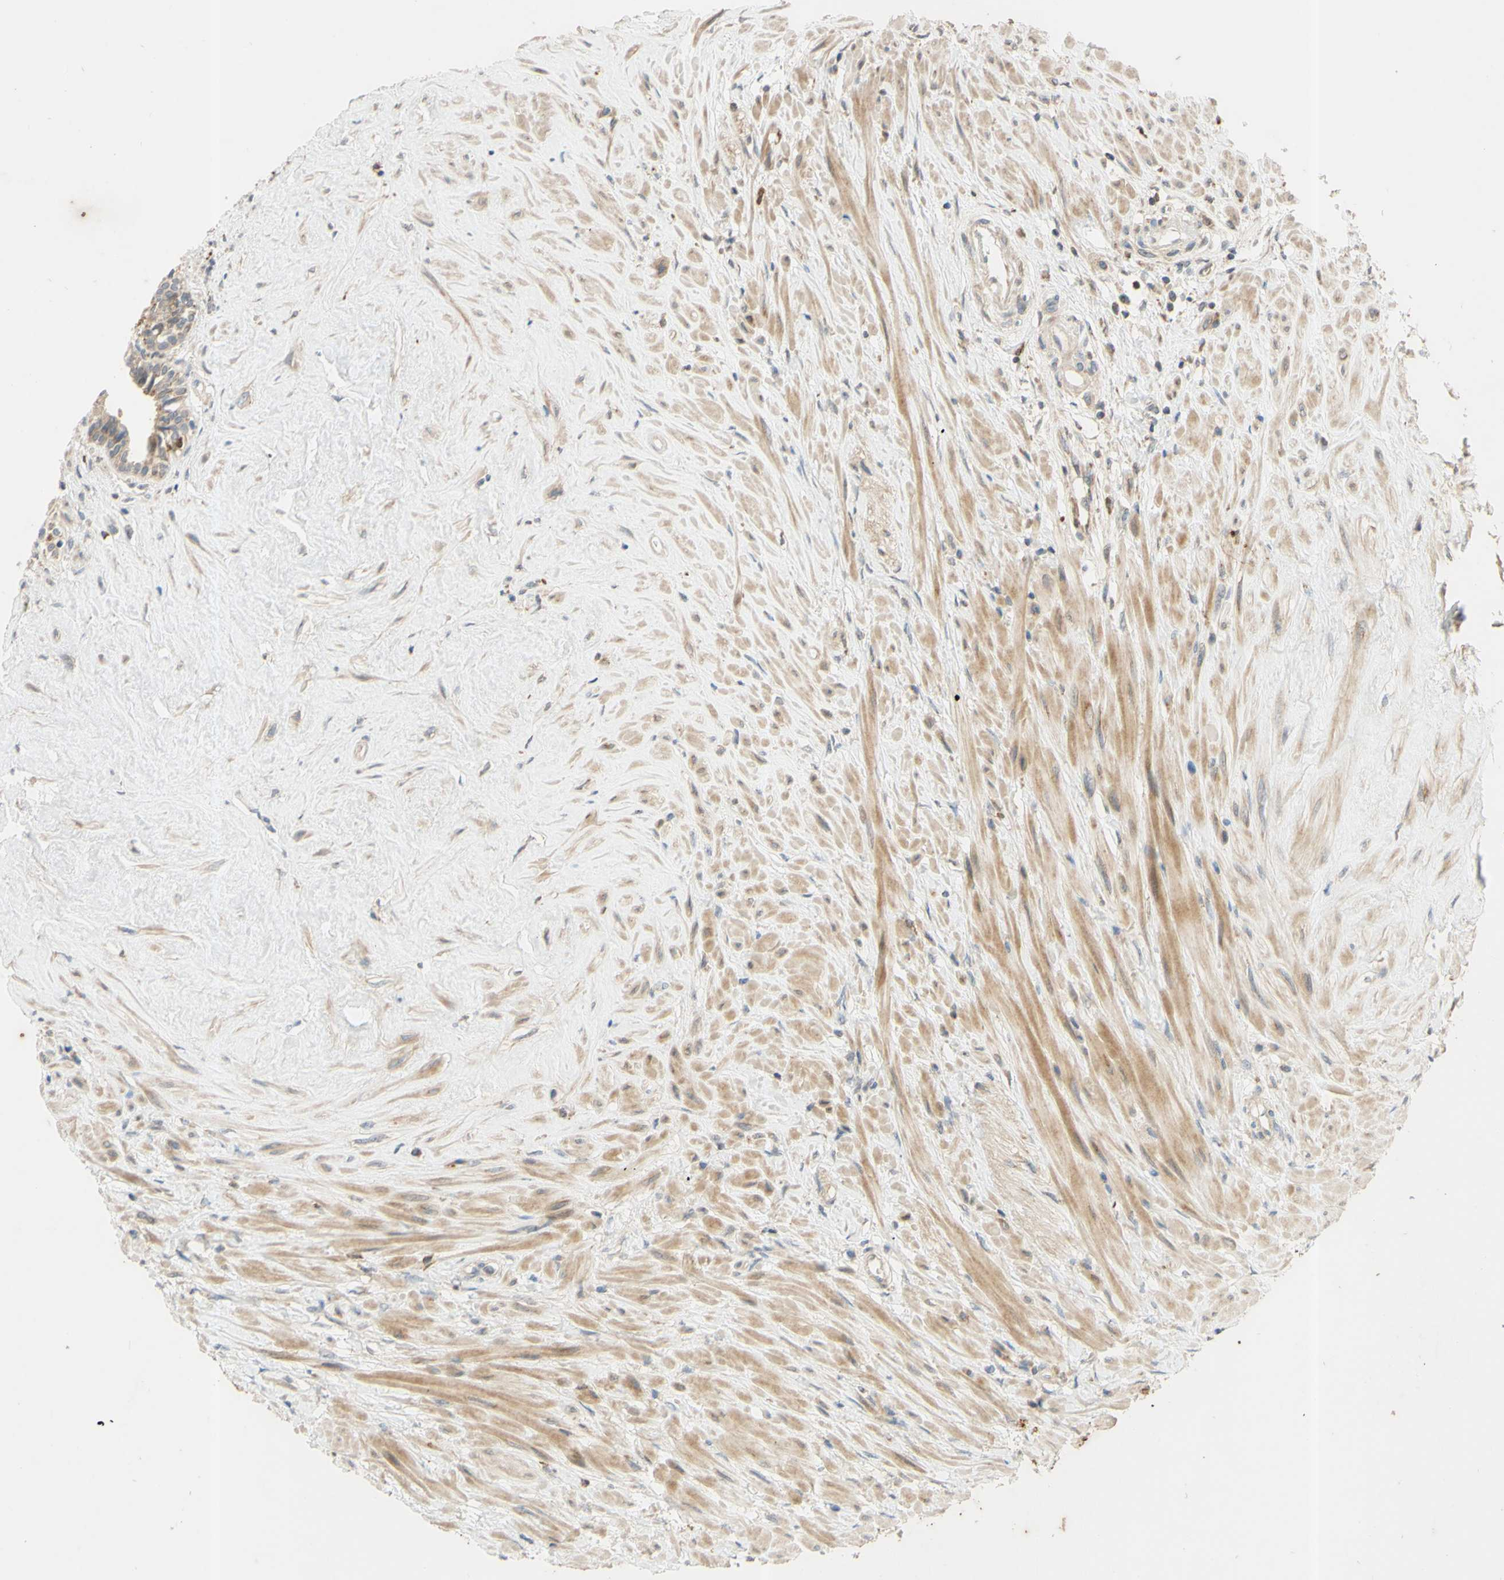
{"staining": {"intensity": "moderate", "quantity": "25%-75%", "location": "cytoplasmic/membranous"}, "tissue": "seminal vesicle", "cell_type": "Glandular cells", "image_type": "normal", "snomed": [{"axis": "morphology", "description": "Normal tissue, NOS"}, {"axis": "topography", "description": "Seminal veicle"}], "caption": "This is a histology image of IHC staining of unremarkable seminal vesicle, which shows moderate positivity in the cytoplasmic/membranous of glandular cells.", "gene": "GATA1", "patient": {"sex": "male", "age": 63}}